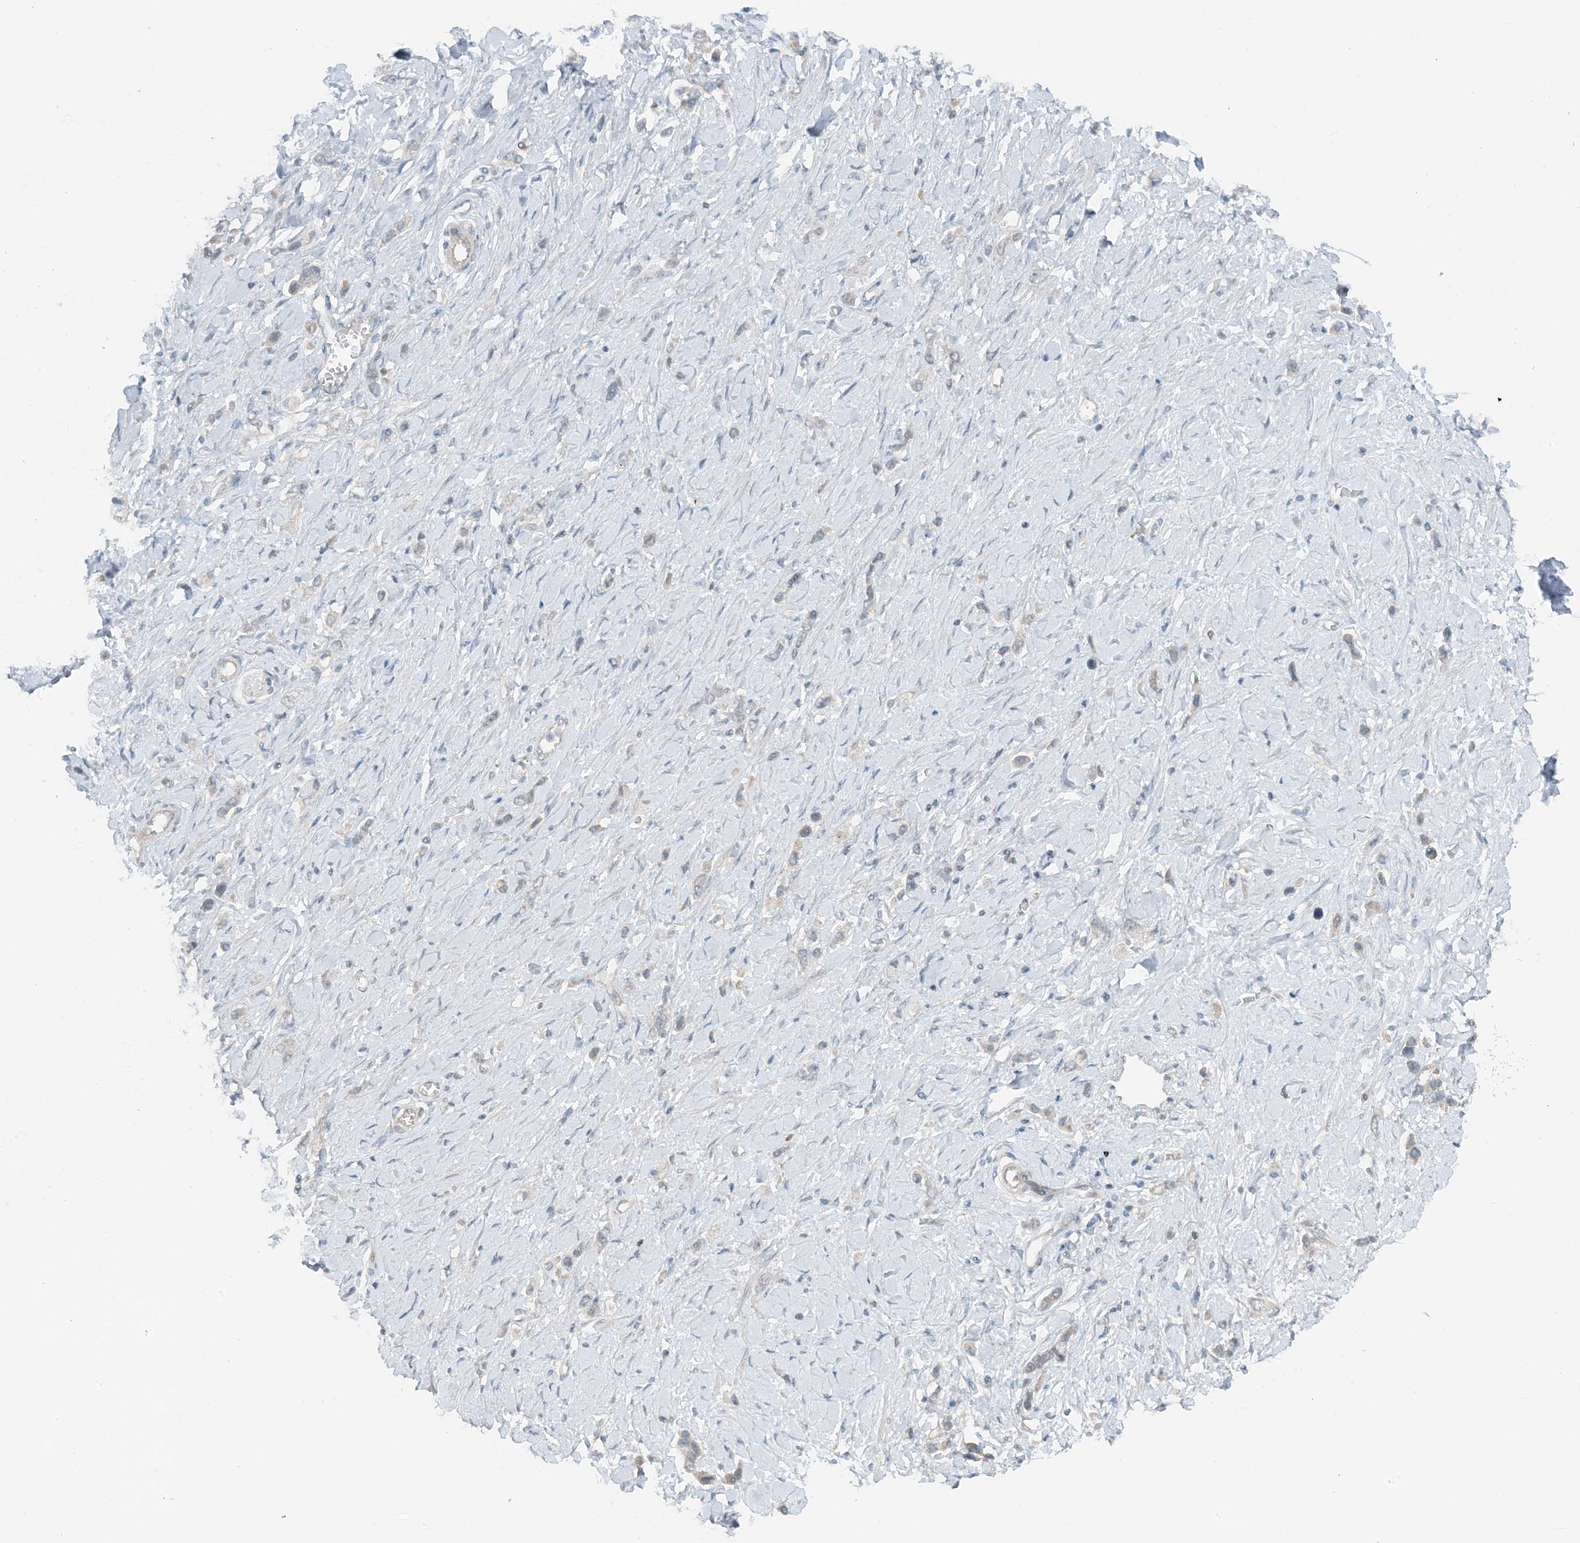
{"staining": {"intensity": "negative", "quantity": "none", "location": "none"}, "tissue": "stomach cancer", "cell_type": "Tumor cells", "image_type": "cancer", "snomed": [{"axis": "morphology", "description": "Normal tissue, NOS"}, {"axis": "morphology", "description": "Adenocarcinoma, NOS"}, {"axis": "topography", "description": "Stomach, upper"}, {"axis": "topography", "description": "Stomach"}], "caption": "This image is of adenocarcinoma (stomach) stained with immunohistochemistry to label a protein in brown with the nuclei are counter-stained blue. There is no positivity in tumor cells.", "gene": "MITD1", "patient": {"sex": "female", "age": 65}}